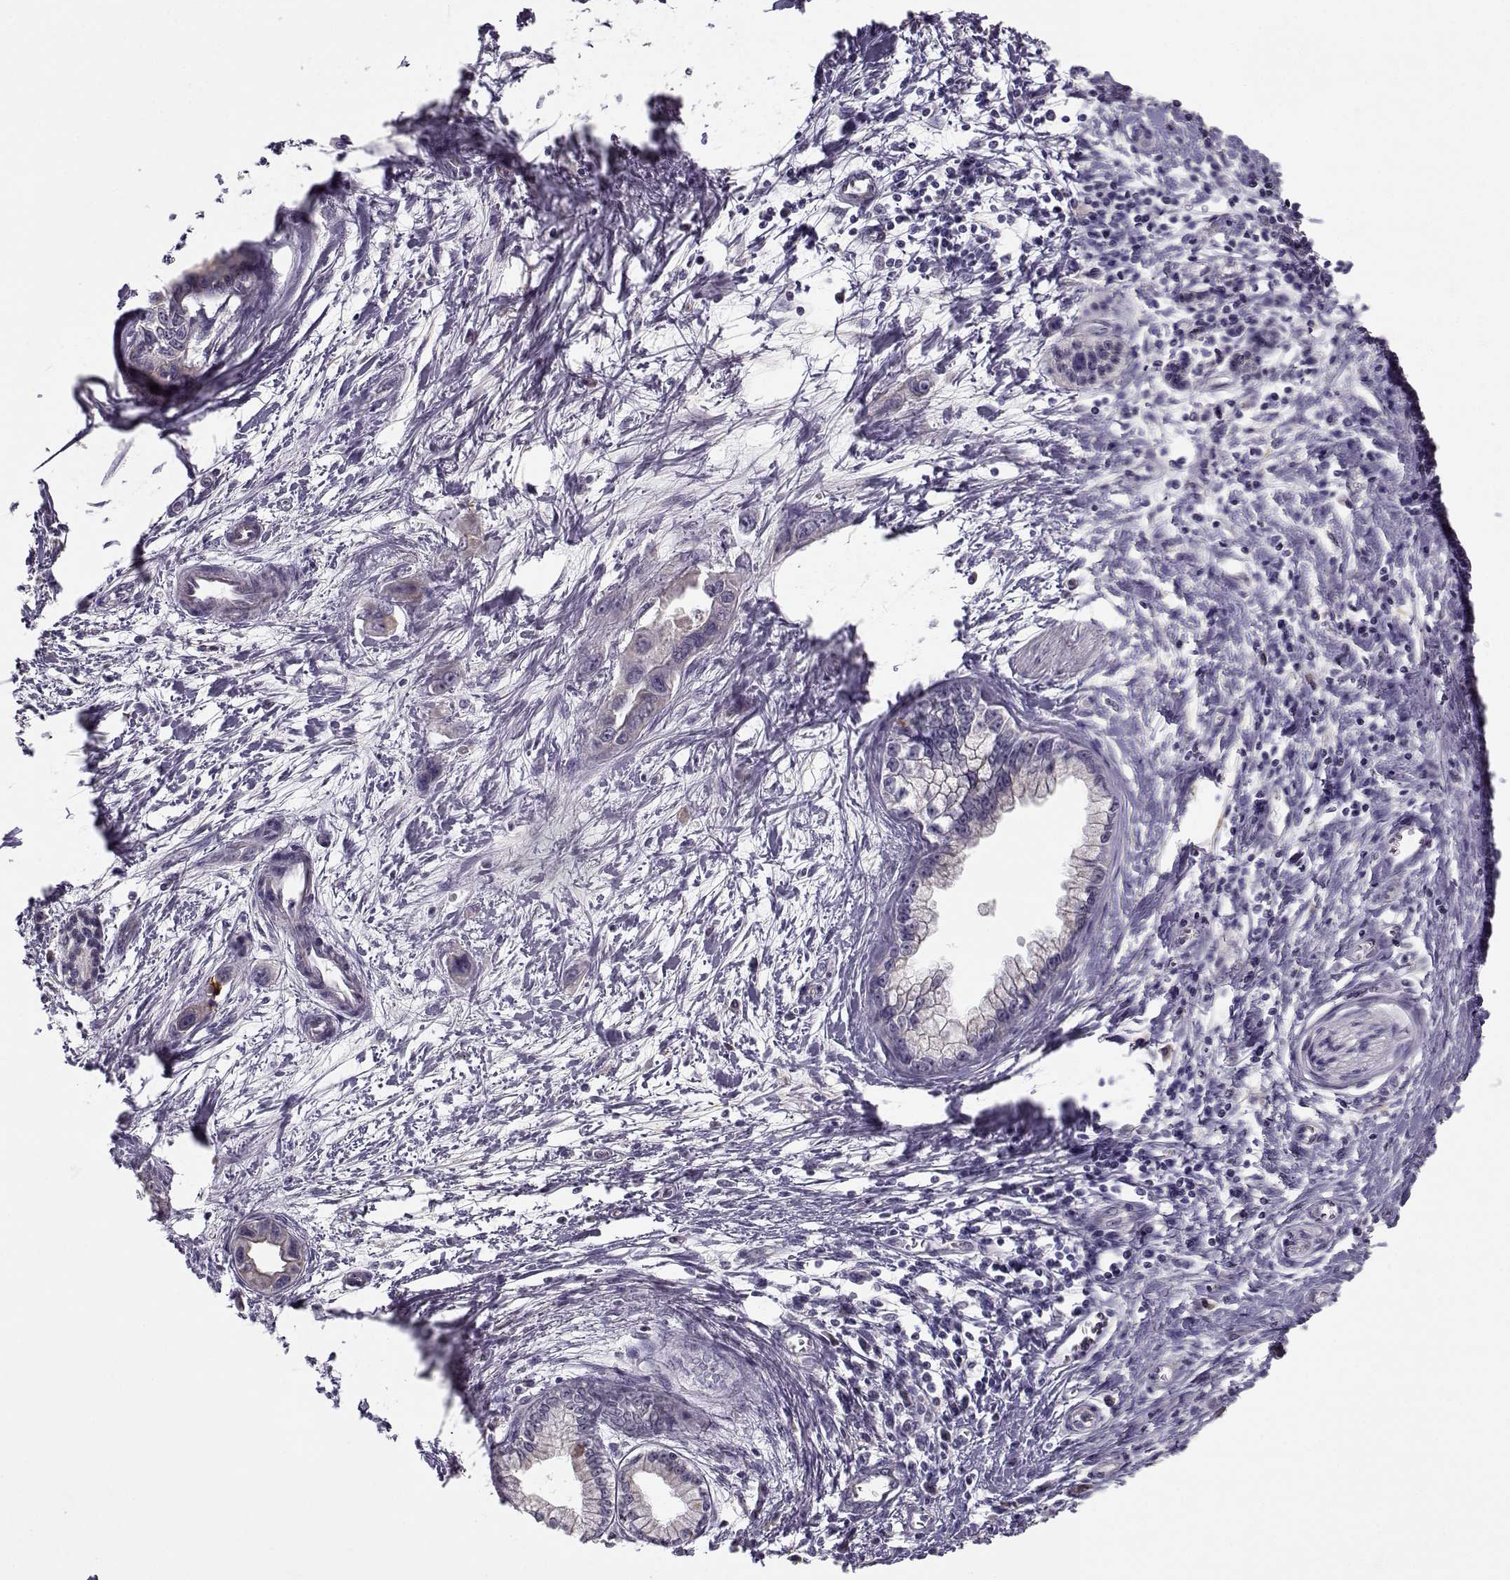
{"staining": {"intensity": "negative", "quantity": "none", "location": "none"}, "tissue": "pancreatic cancer", "cell_type": "Tumor cells", "image_type": "cancer", "snomed": [{"axis": "morphology", "description": "Adenocarcinoma, NOS"}, {"axis": "topography", "description": "Pancreas"}], "caption": "IHC micrograph of human pancreatic cancer stained for a protein (brown), which exhibits no expression in tumor cells.", "gene": "TMEM145", "patient": {"sex": "male", "age": 60}}